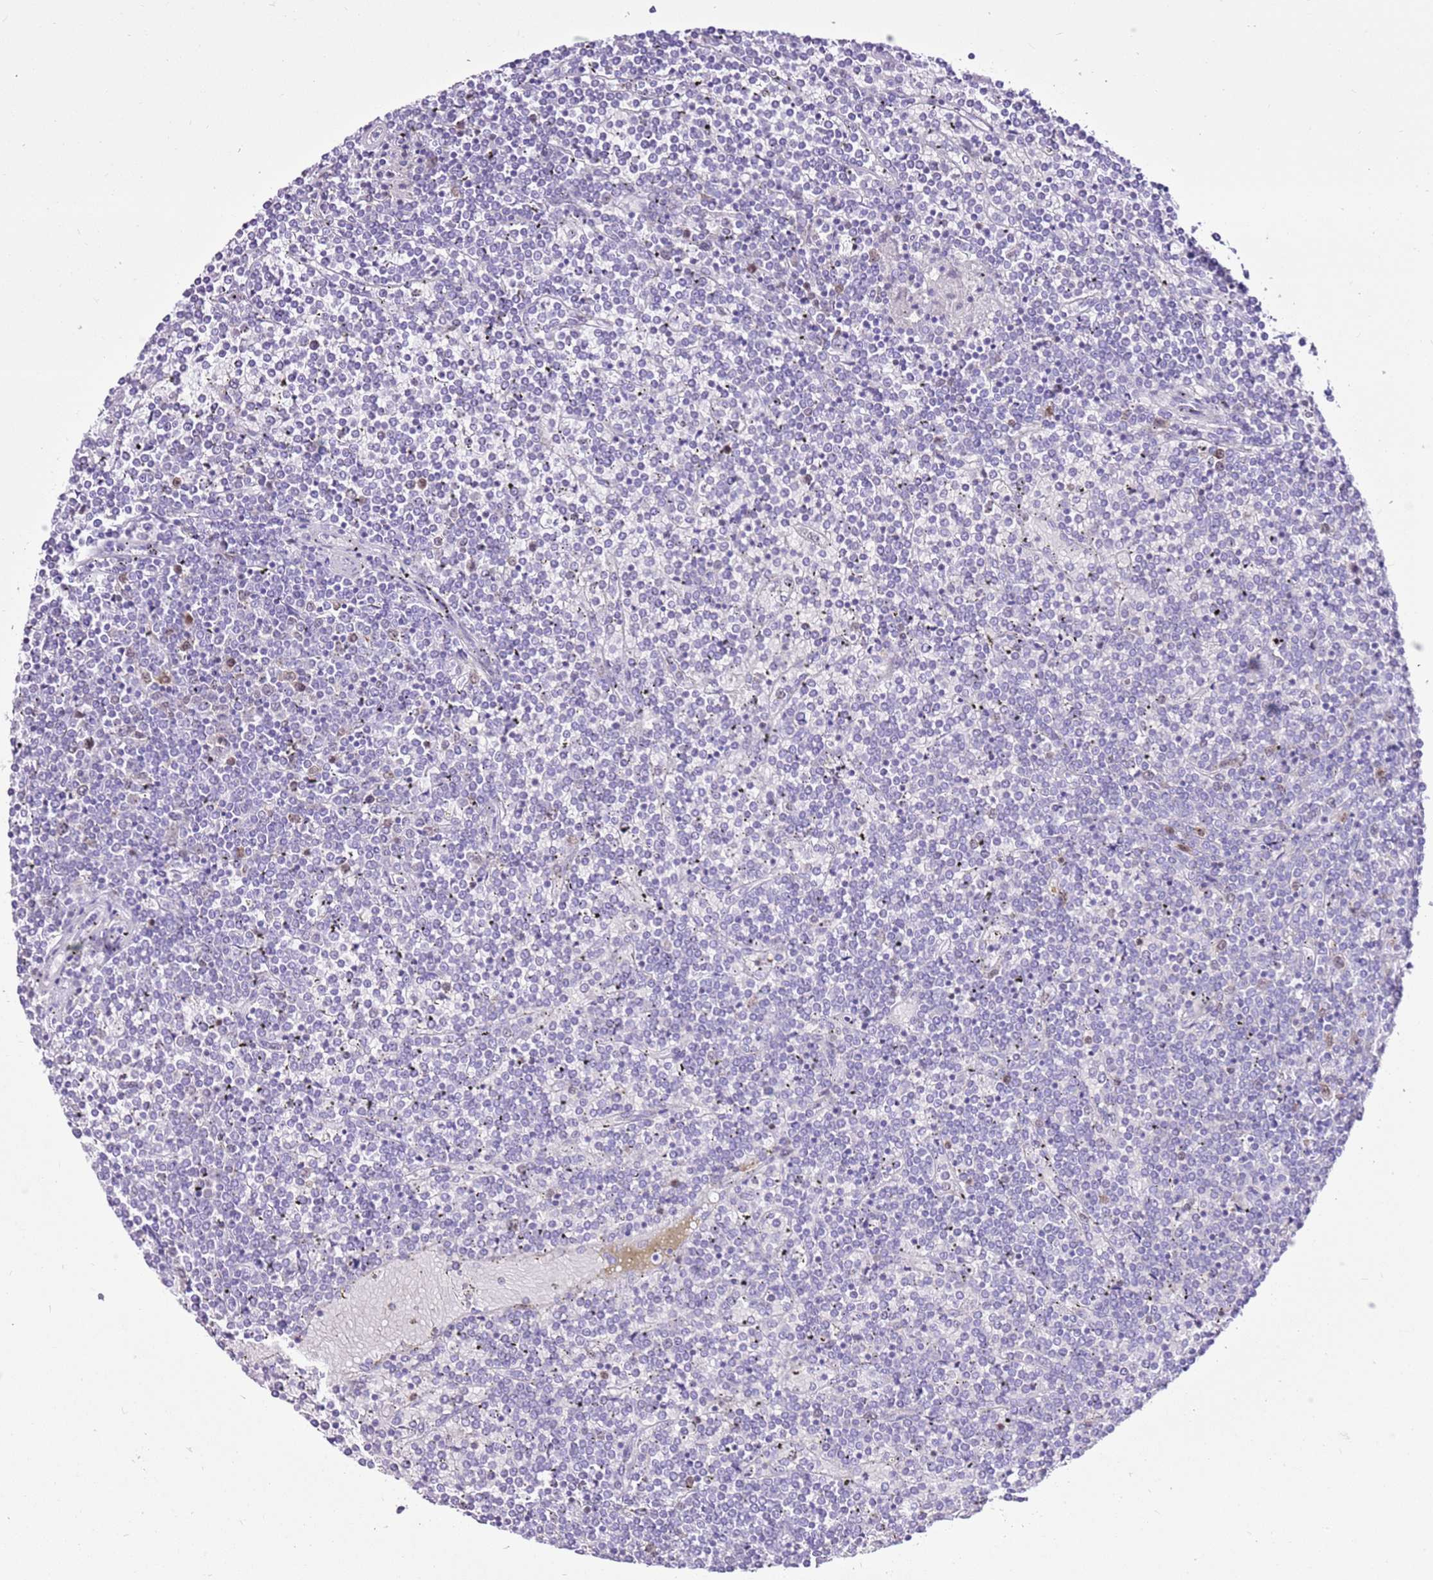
{"staining": {"intensity": "negative", "quantity": "none", "location": "none"}, "tissue": "lymphoma", "cell_type": "Tumor cells", "image_type": "cancer", "snomed": [{"axis": "morphology", "description": "Malignant lymphoma, non-Hodgkin's type, Low grade"}, {"axis": "topography", "description": "Spleen"}], "caption": "A photomicrograph of human low-grade malignant lymphoma, non-Hodgkin's type is negative for staining in tumor cells. Nuclei are stained in blue.", "gene": "SPC25", "patient": {"sex": "female", "age": 19}}